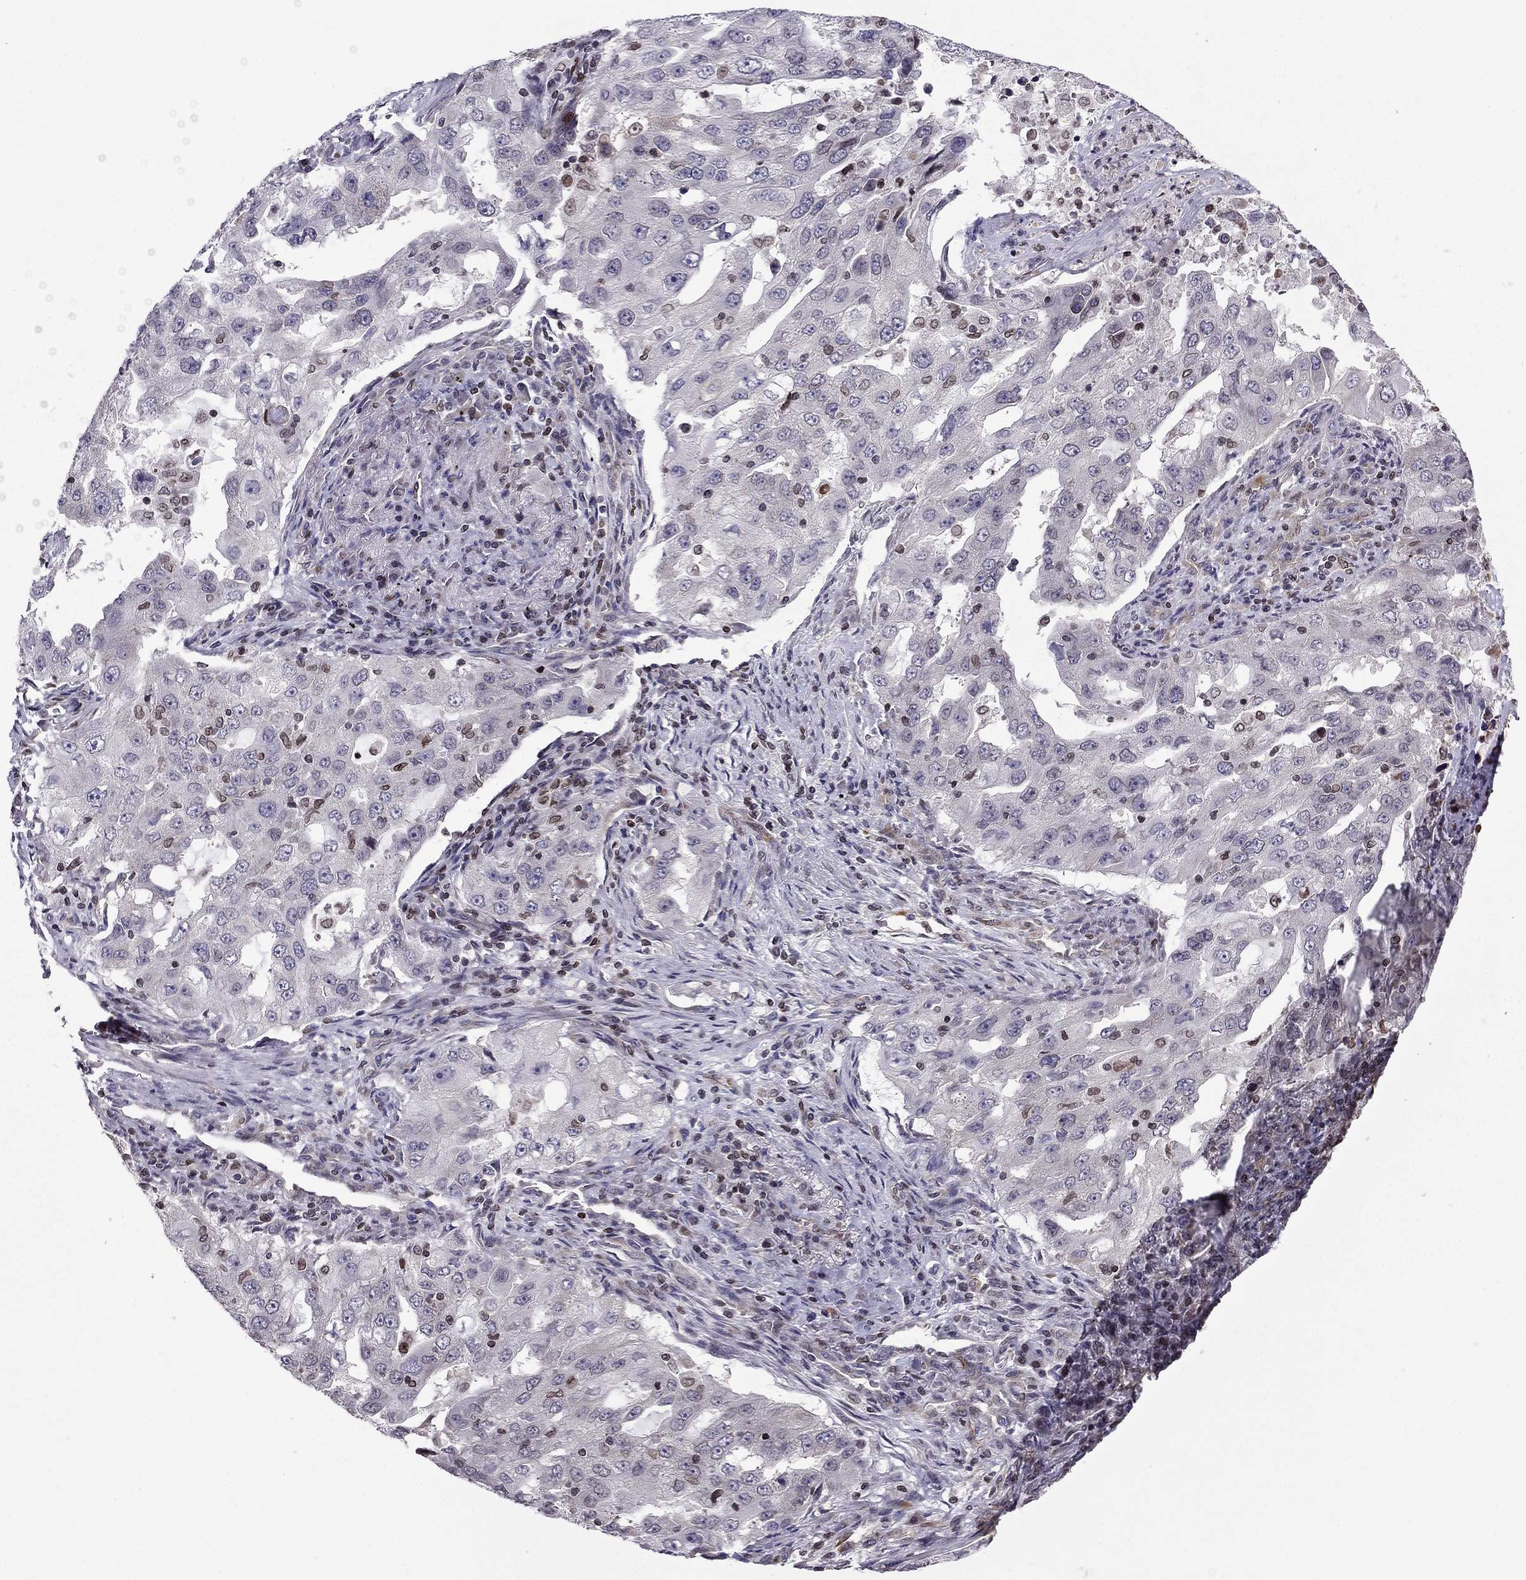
{"staining": {"intensity": "negative", "quantity": "none", "location": "none"}, "tissue": "lung cancer", "cell_type": "Tumor cells", "image_type": "cancer", "snomed": [{"axis": "morphology", "description": "Adenocarcinoma, NOS"}, {"axis": "topography", "description": "Lung"}], "caption": "High power microscopy micrograph of an IHC histopathology image of lung adenocarcinoma, revealing no significant expression in tumor cells.", "gene": "CDC42BPA", "patient": {"sex": "female", "age": 61}}